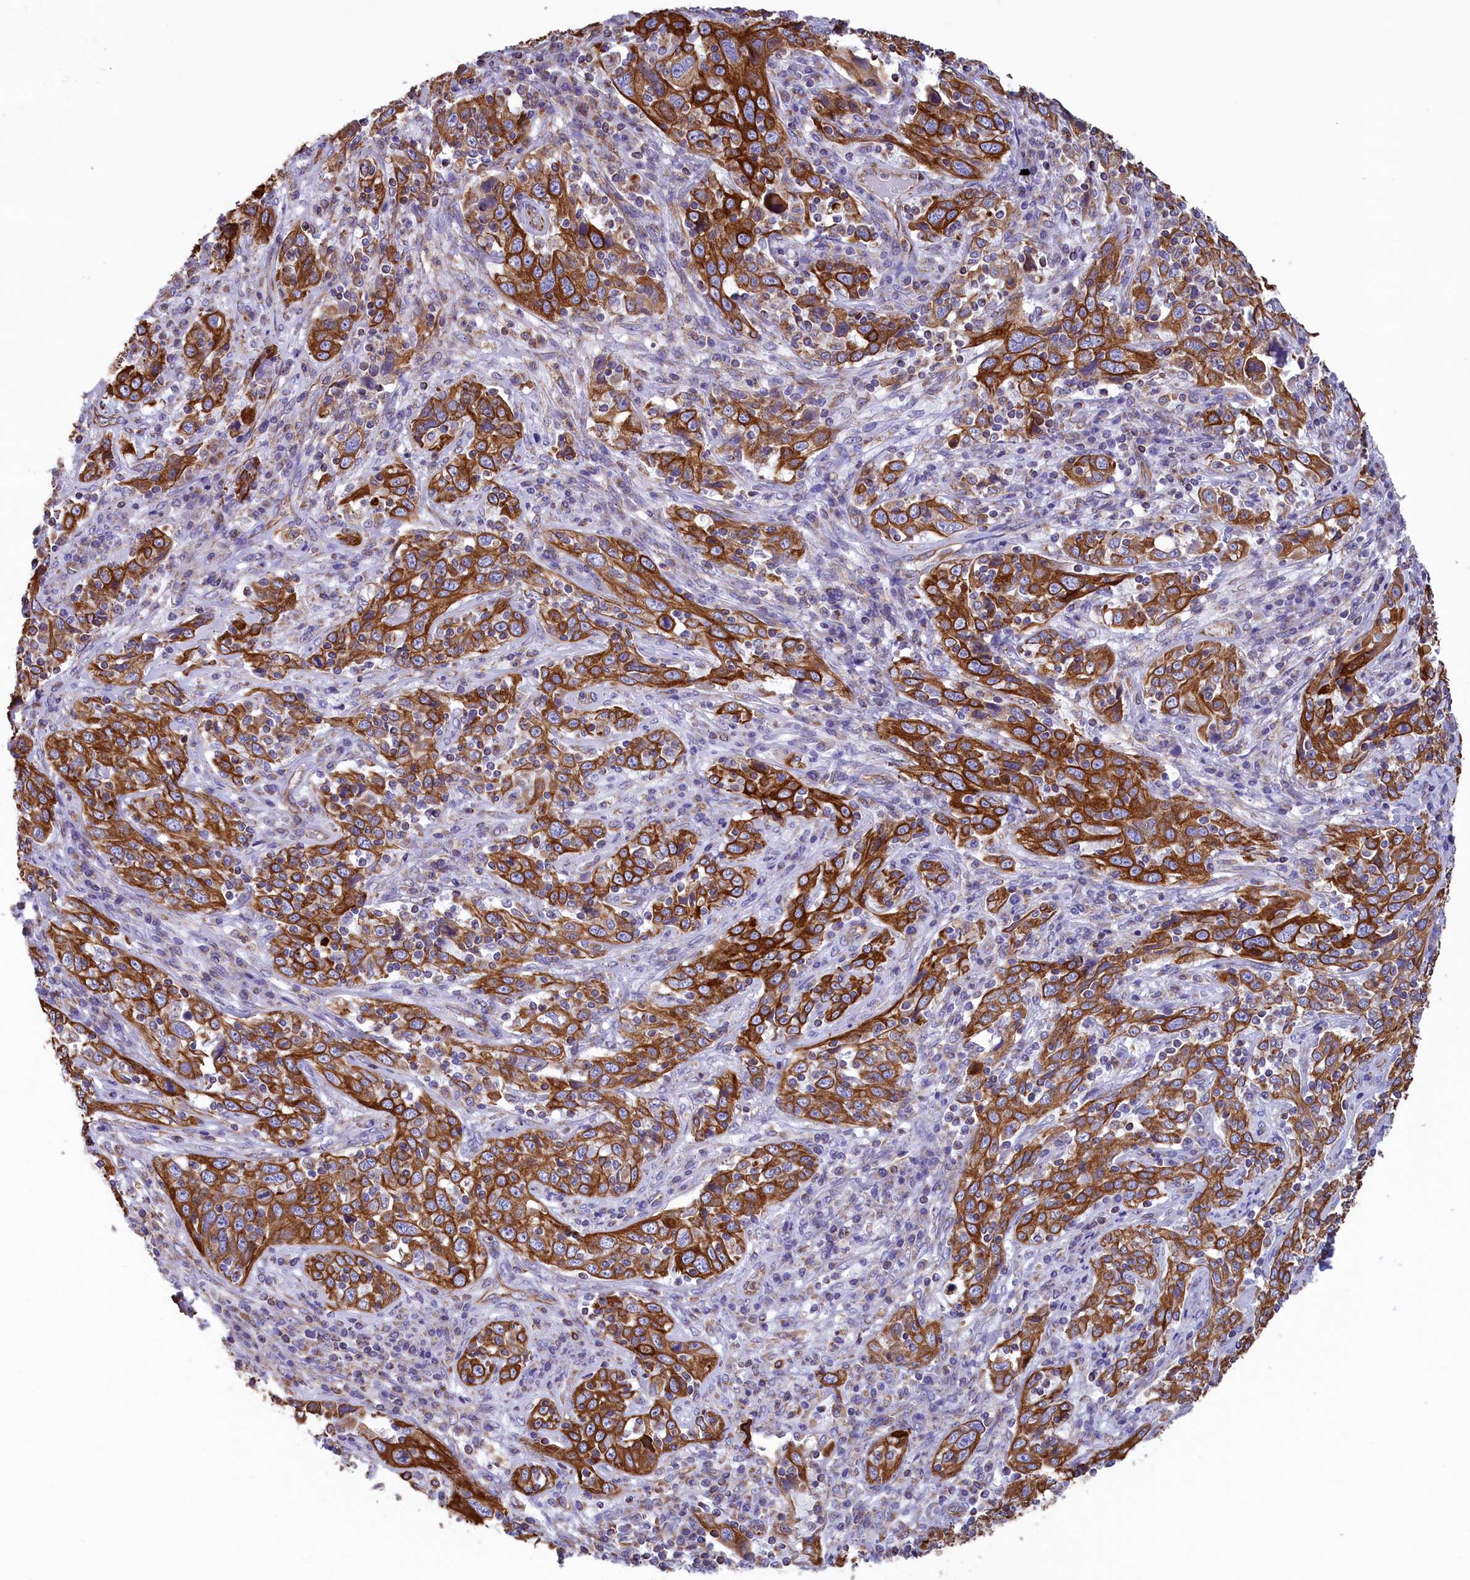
{"staining": {"intensity": "strong", "quantity": ">75%", "location": "cytoplasmic/membranous"}, "tissue": "cervical cancer", "cell_type": "Tumor cells", "image_type": "cancer", "snomed": [{"axis": "morphology", "description": "Squamous cell carcinoma, NOS"}, {"axis": "topography", "description": "Cervix"}], "caption": "Protein analysis of cervical cancer tissue demonstrates strong cytoplasmic/membranous staining in about >75% of tumor cells.", "gene": "GATB", "patient": {"sex": "female", "age": 46}}